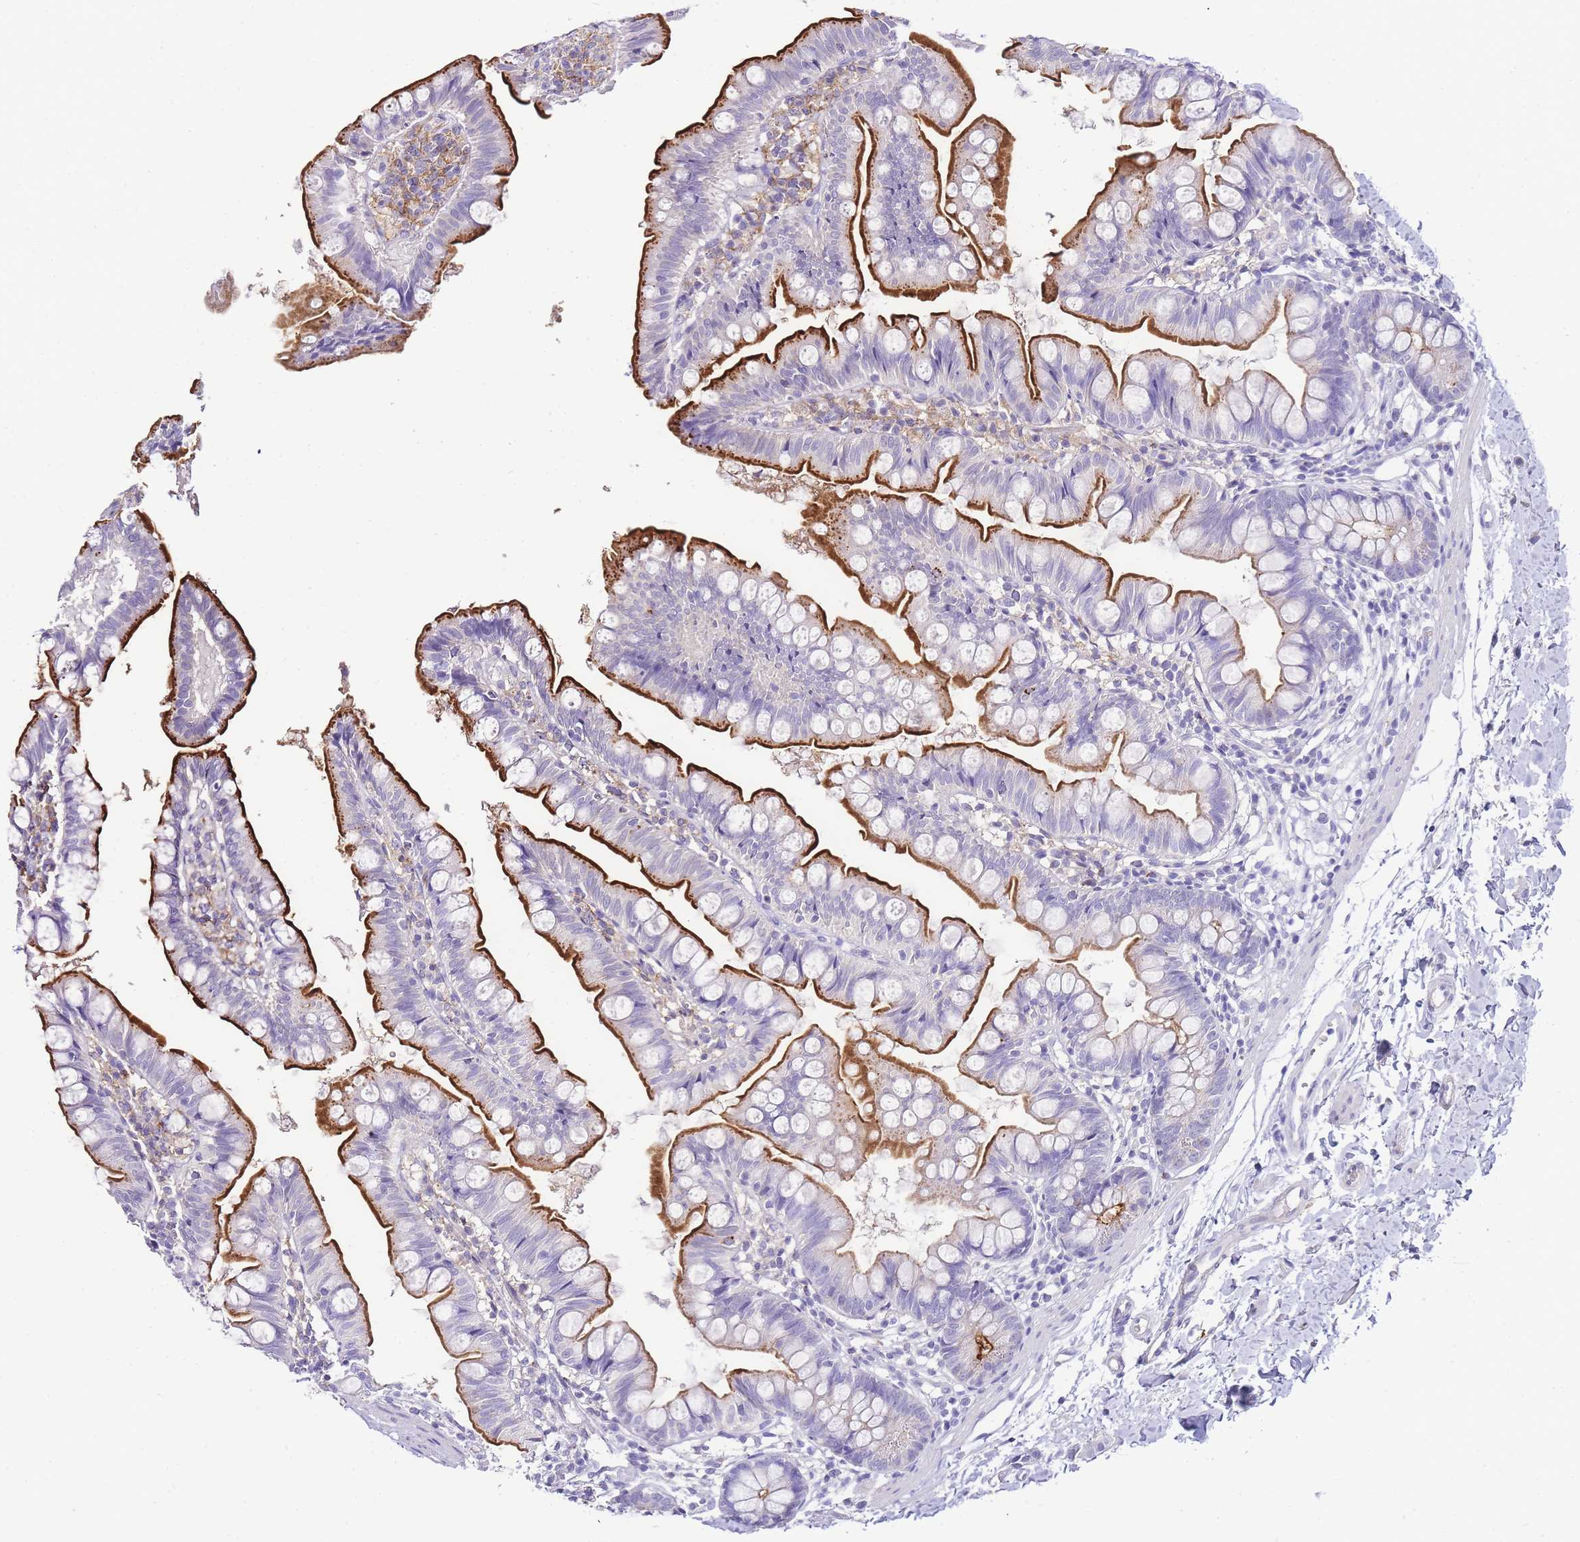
{"staining": {"intensity": "strong", "quantity": "25%-75%", "location": "cytoplasmic/membranous"}, "tissue": "small intestine", "cell_type": "Glandular cells", "image_type": "normal", "snomed": [{"axis": "morphology", "description": "Normal tissue, NOS"}, {"axis": "topography", "description": "Small intestine"}], "caption": "Immunohistochemistry staining of benign small intestine, which exhibits high levels of strong cytoplasmic/membranous positivity in about 25%-75% of glandular cells indicating strong cytoplasmic/membranous protein positivity. The staining was performed using DAB (brown) for protein detection and nuclei were counterstained in hematoxylin (blue).", "gene": "DPP4", "patient": {"sex": "male", "age": 7}}